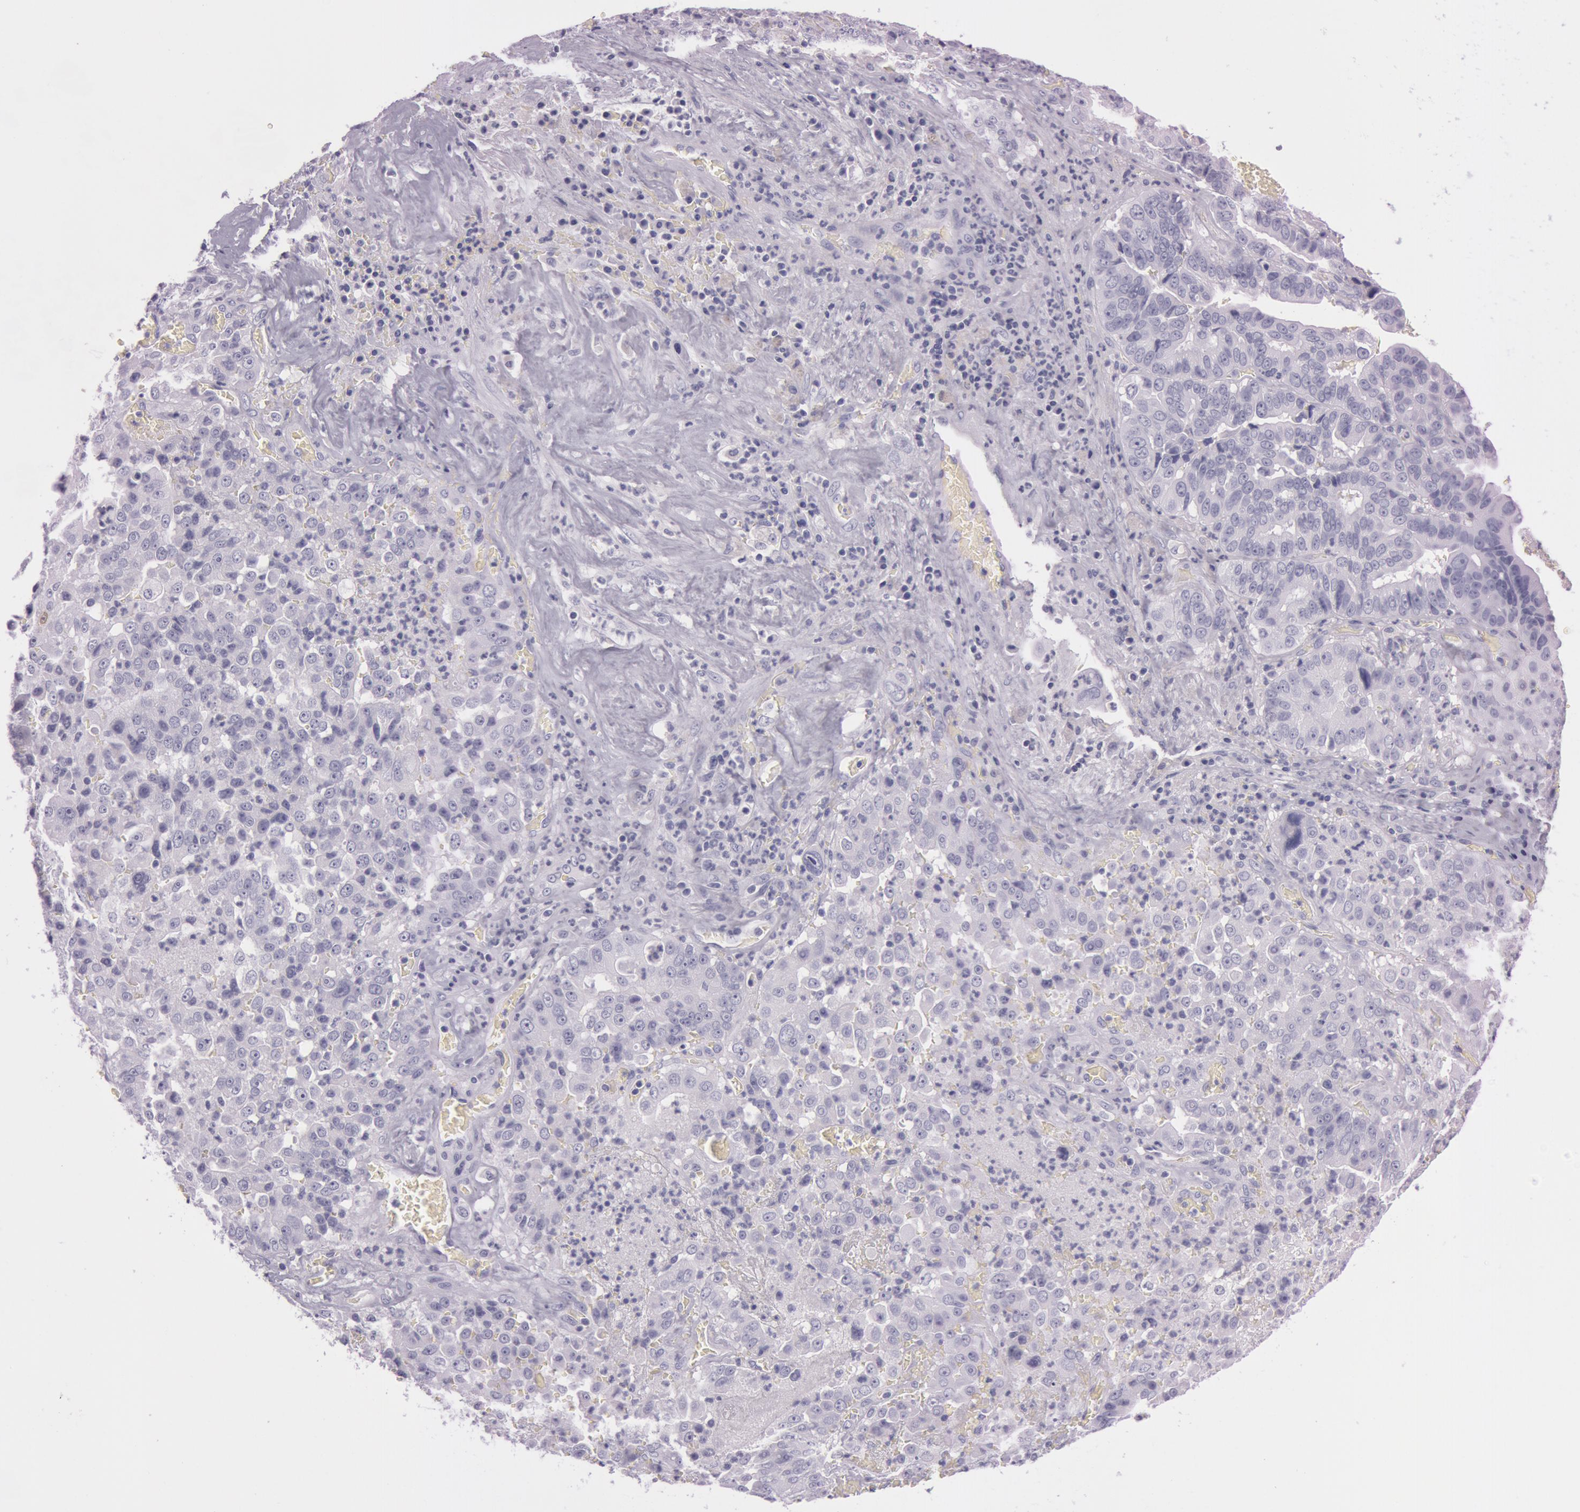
{"staining": {"intensity": "negative", "quantity": "none", "location": "none"}, "tissue": "liver cancer", "cell_type": "Tumor cells", "image_type": "cancer", "snomed": [{"axis": "morphology", "description": "Cholangiocarcinoma"}, {"axis": "topography", "description": "Liver"}], "caption": "This is an immunohistochemistry image of human liver cancer. There is no expression in tumor cells.", "gene": "S100A7", "patient": {"sex": "female", "age": 79}}